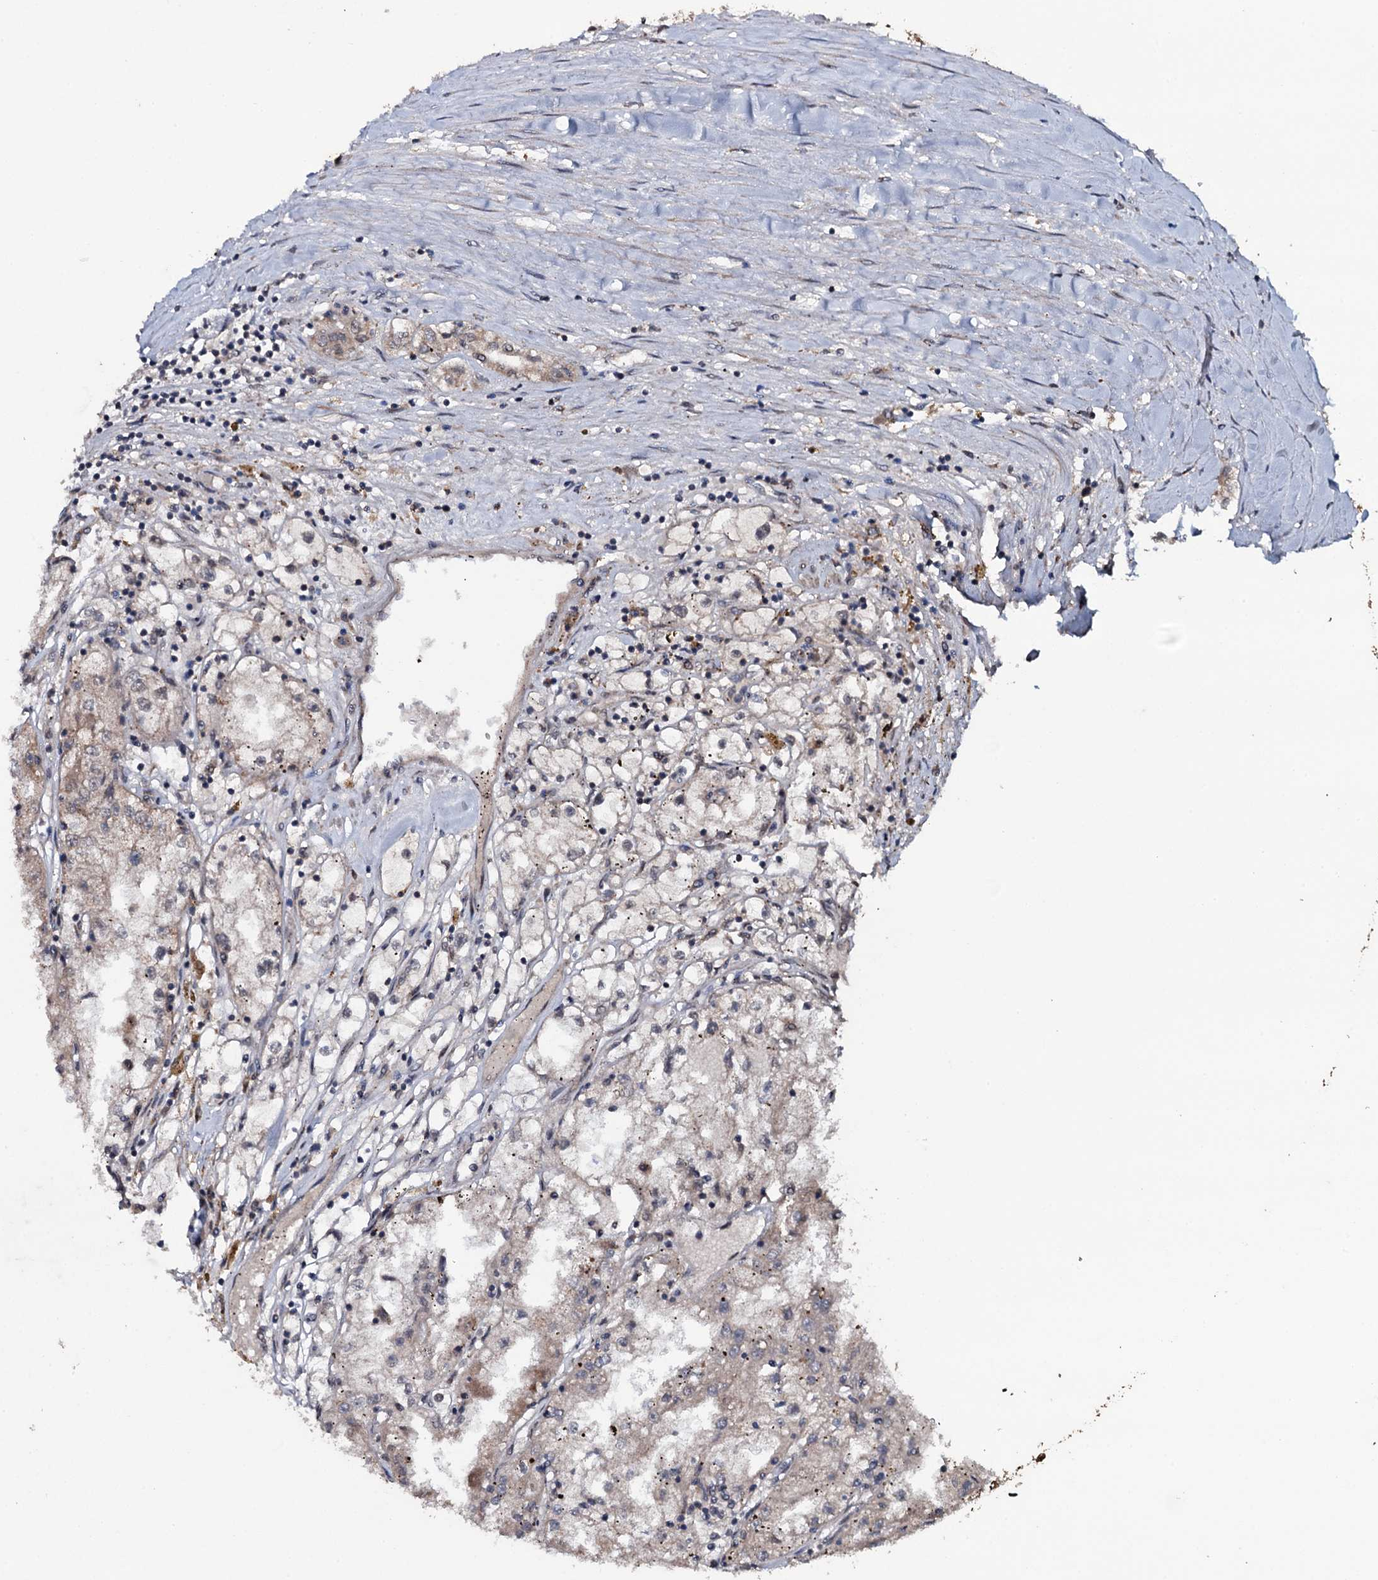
{"staining": {"intensity": "moderate", "quantity": "<25%", "location": "cytoplasmic/membranous"}, "tissue": "renal cancer", "cell_type": "Tumor cells", "image_type": "cancer", "snomed": [{"axis": "morphology", "description": "Adenocarcinoma, NOS"}, {"axis": "topography", "description": "Kidney"}], "caption": "Renal cancer (adenocarcinoma) stained with a protein marker exhibits moderate staining in tumor cells.", "gene": "MRPS31", "patient": {"sex": "male", "age": 56}}